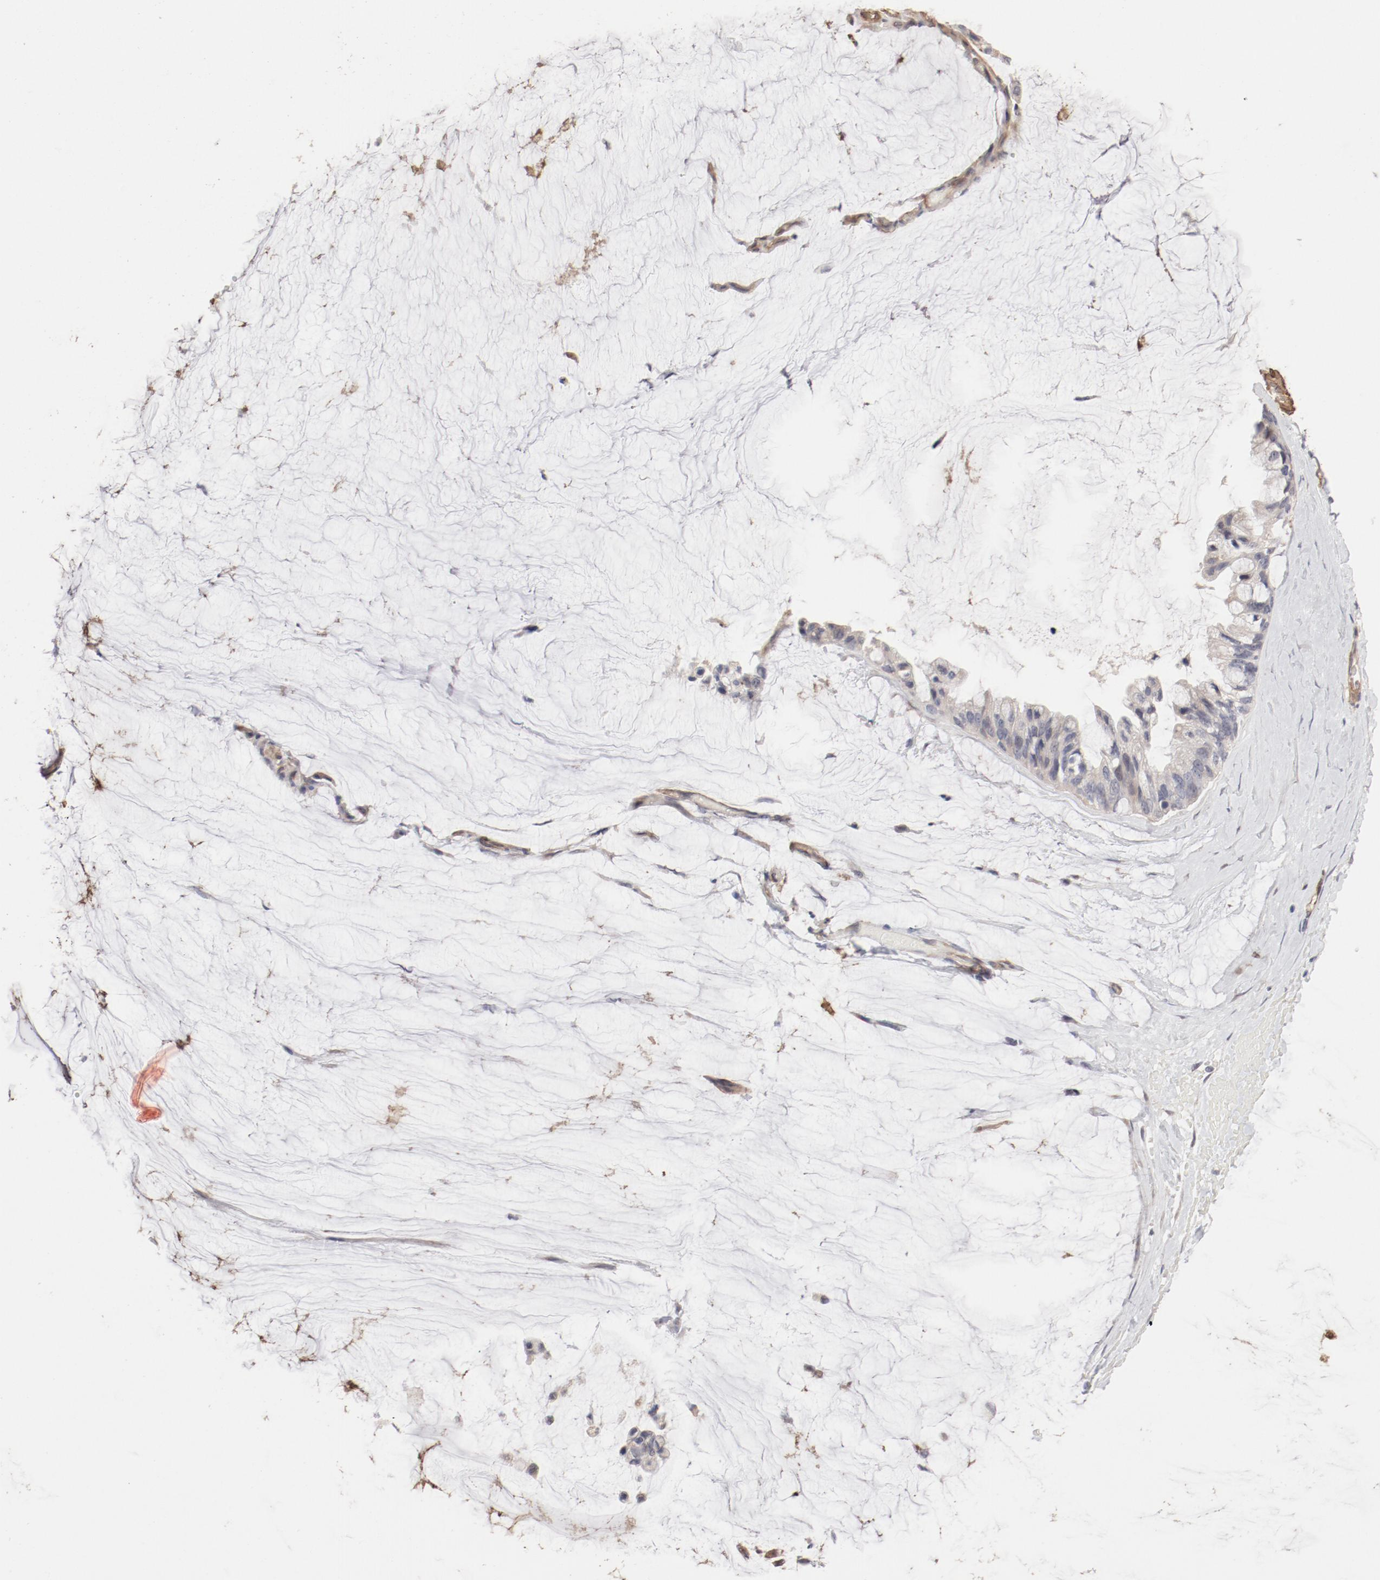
{"staining": {"intensity": "negative", "quantity": "none", "location": "none"}, "tissue": "ovarian cancer", "cell_type": "Tumor cells", "image_type": "cancer", "snomed": [{"axis": "morphology", "description": "Cystadenocarcinoma, mucinous, NOS"}, {"axis": "topography", "description": "Ovary"}], "caption": "DAB immunohistochemical staining of ovarian cancer (mucinous cystadenocarcinoma) exhibits no significant expression in tumor cells. The staining was performed using DAB (3,3'-diaminobenzidine) to visualize the protein expression in brown, while the nuclei were stained in blue with hematoxylin (Magnification: 20x).", "gene": "MAGED4", "patient": {"sex": "female", "age": 39}}